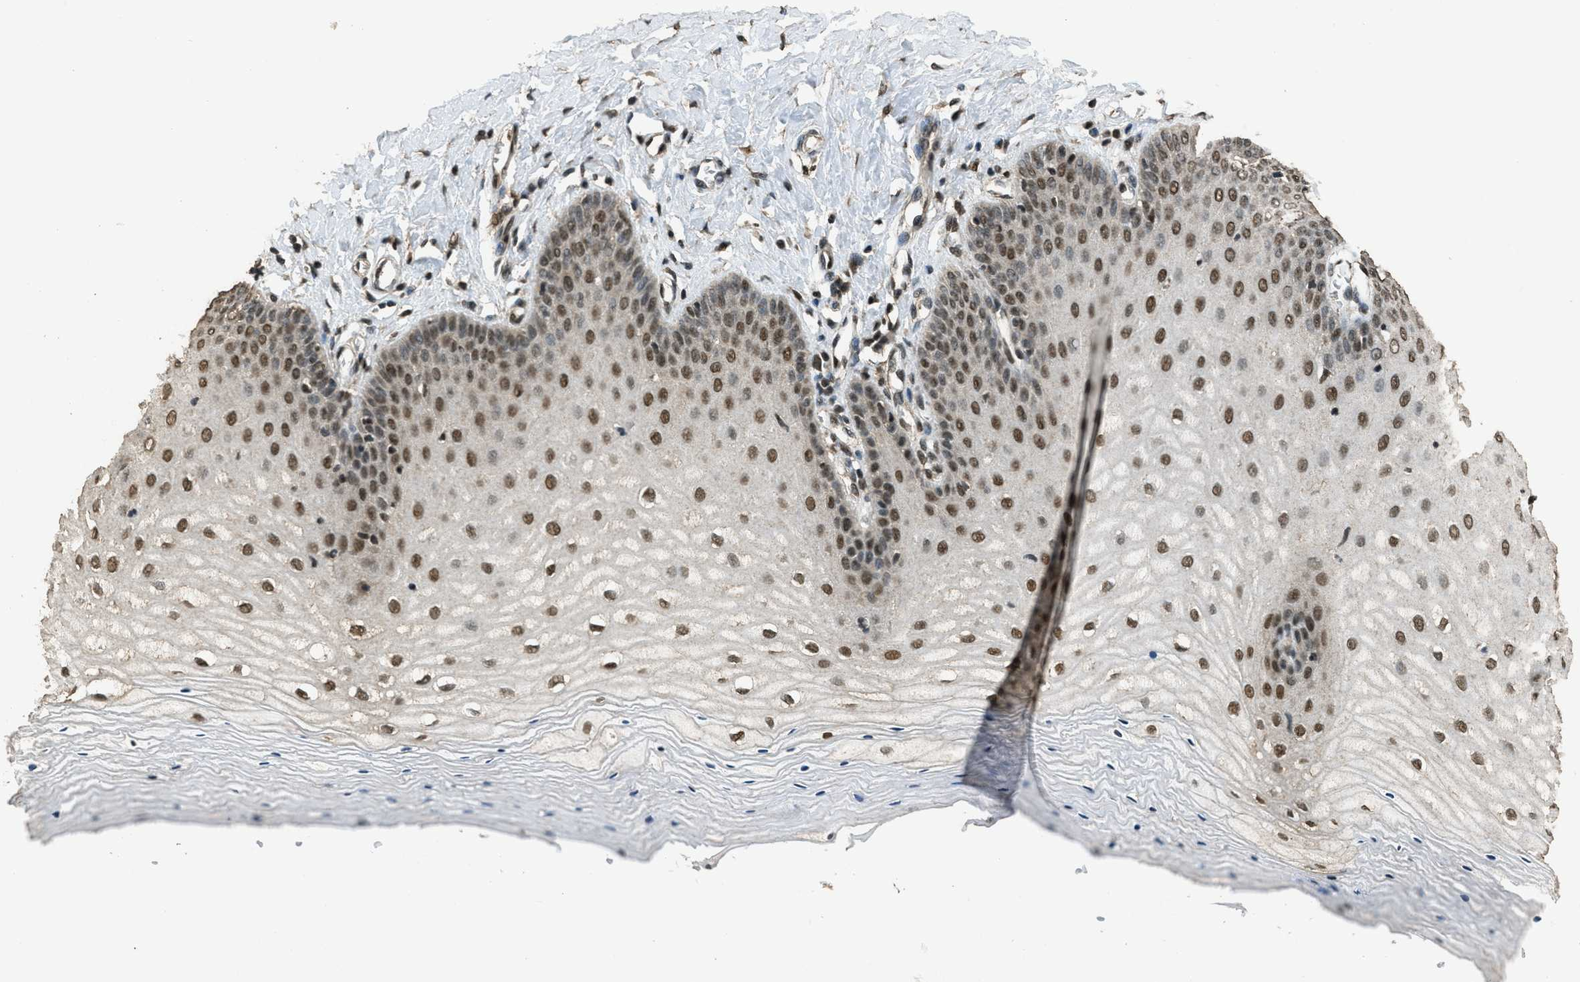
{"staining": {"intensity": "moderate", "quantity": ">75%", "location": "nuclear"}, "tissue": "cervix", "cell_type": "Squamous epithelial cells", "image_type": "normal", "snomed": [{"axis": "morphology", "description": "Normal tissue, NOS"}, {"axis": "topography", "description": "Cervix"}], "caption": "The immunohistochemical stain shows moderate nuclear positivity in squamous epithelial cells of normal cervix. Nuclei are stained in blue.", "gene": "MYB", "patient": {"sex": "female", "age": 55}}